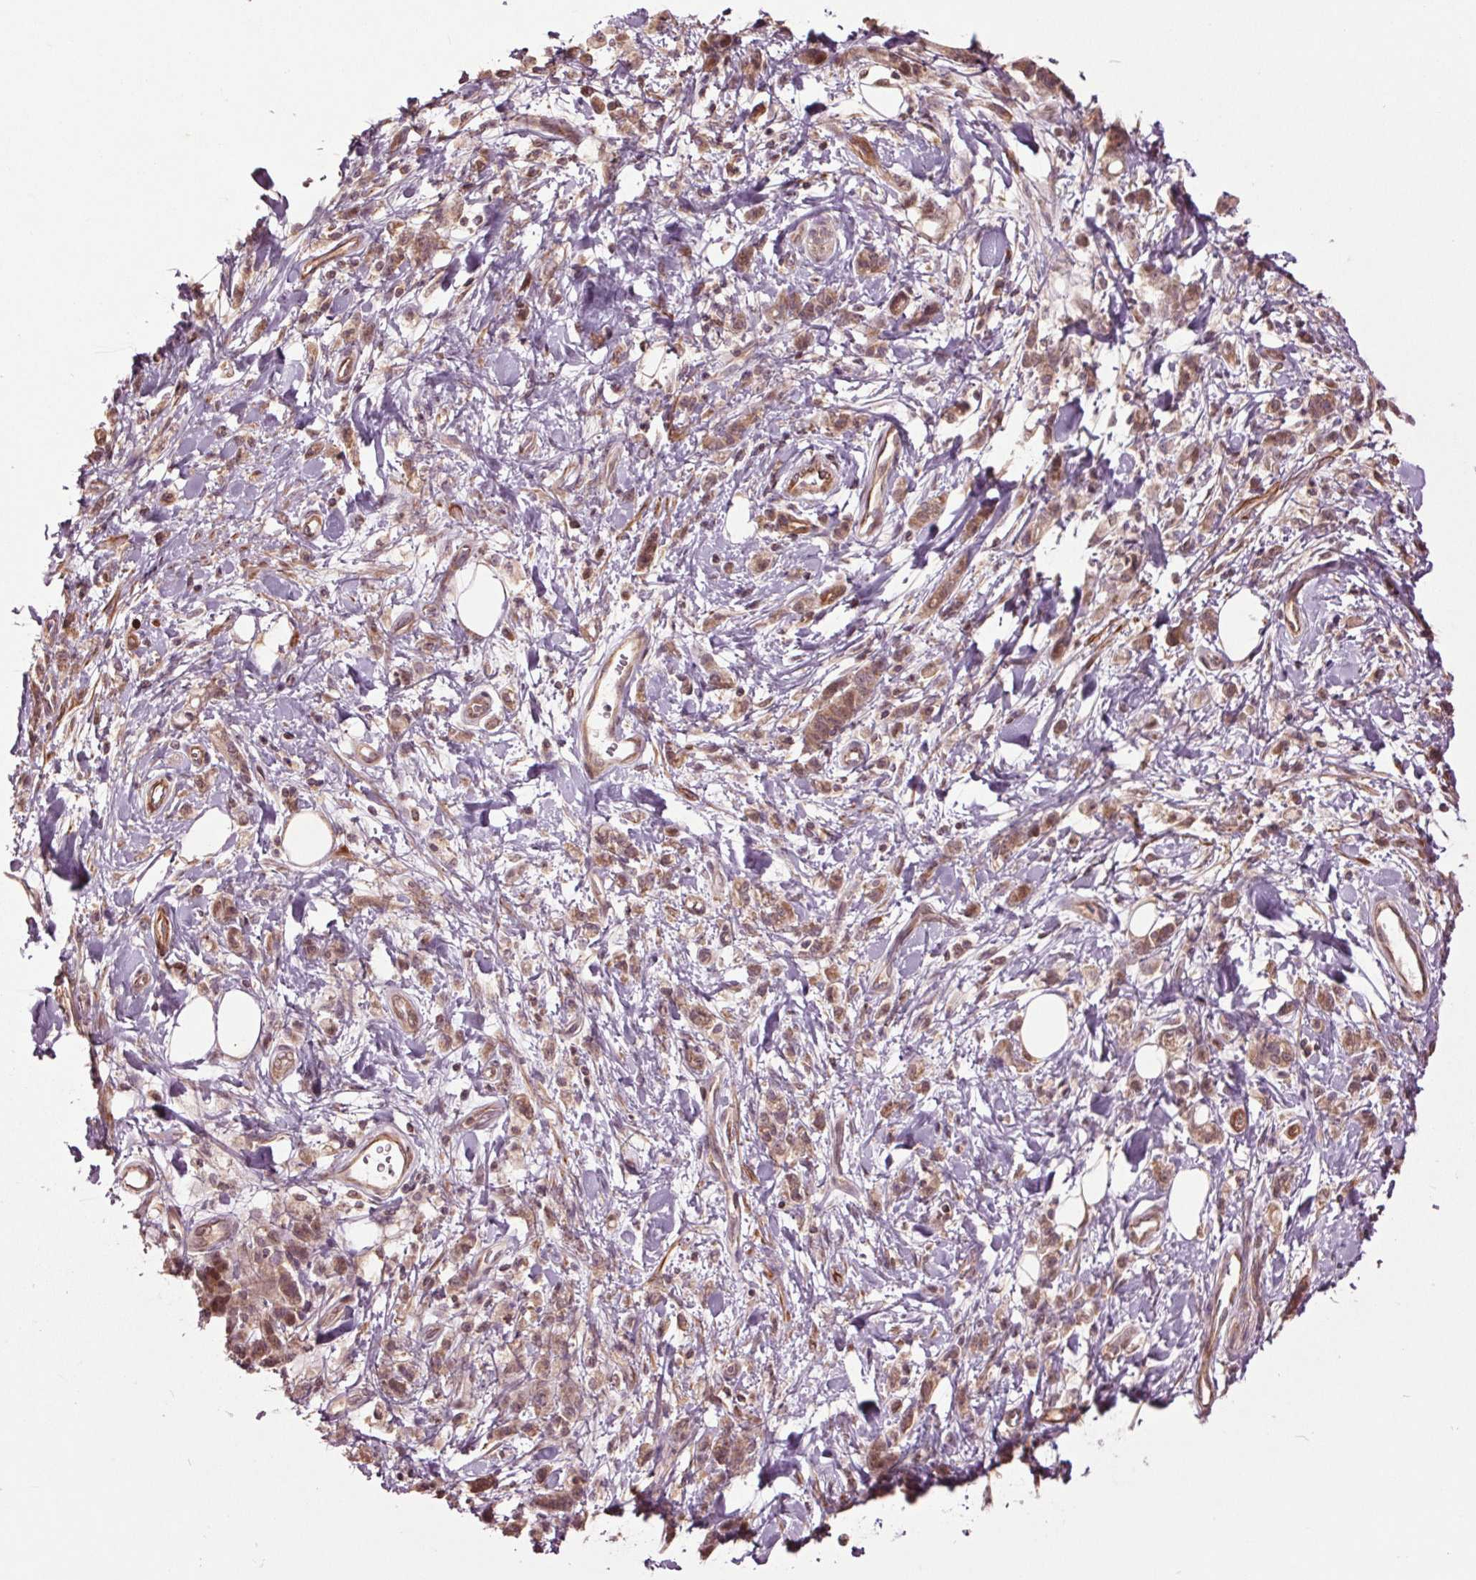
{"staining": {"intensity": "weak", "quantity": ">75%", "location": "cytoplasmic/membranous,nuclear"}, "tissue": "stomach cancer", "cell_type": "Tumor cells", "image_type": "cancer", "snomed": [{"axis": "morphology", "description": "Adenocarcinoma, NOS"}, {"axis": "topography", "description": "Stomach"}], "caption": "Stomach cancer tissue shows weak cytoplasmic/membranous and nuclear expression in about >75% of tumor cells, visualized by immunohistochemistry.", "gene": "CEP95", "patient": {"sex": "male", "age": 77}}